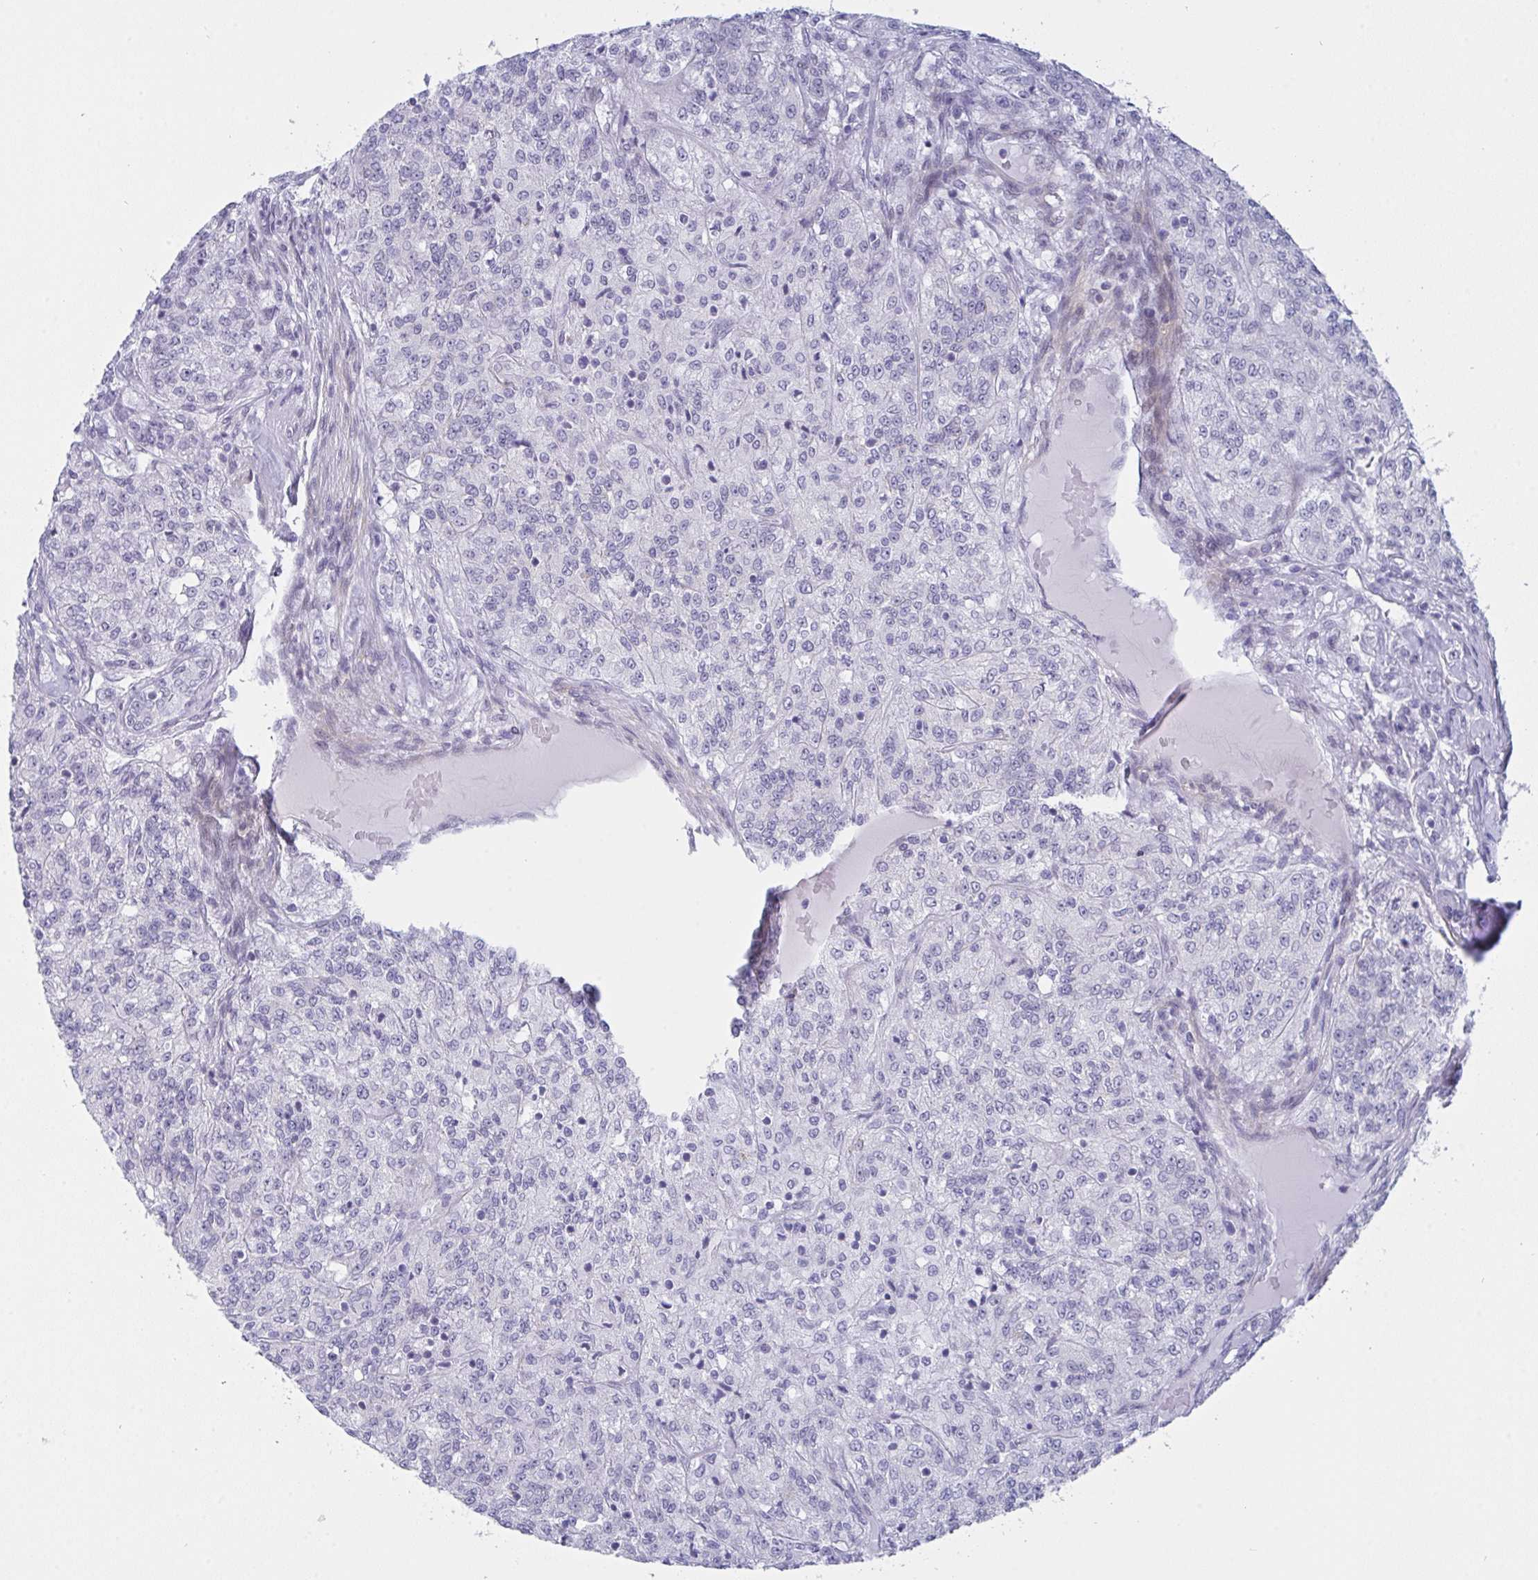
{"staining": {"intensity": "negative", "quantity": "none", "location": "none"}, "tissue": "renal cancer", "cell_type": "Tumor cells", "image_type": "cancer", "snomed": [{"axis": "morphology", "description": "Adenocarcinoma, NOS"}, {"axis": "topography", "description": "Kidney"}], "caption": "This is a histopathology image of immunohistochemistry (IHC) staining of renal cancer (adenocarcinoma), which shows no staining in tumor cells.", "gene": "FBXL22", "patient": {"sex": "female", "age": 63}}